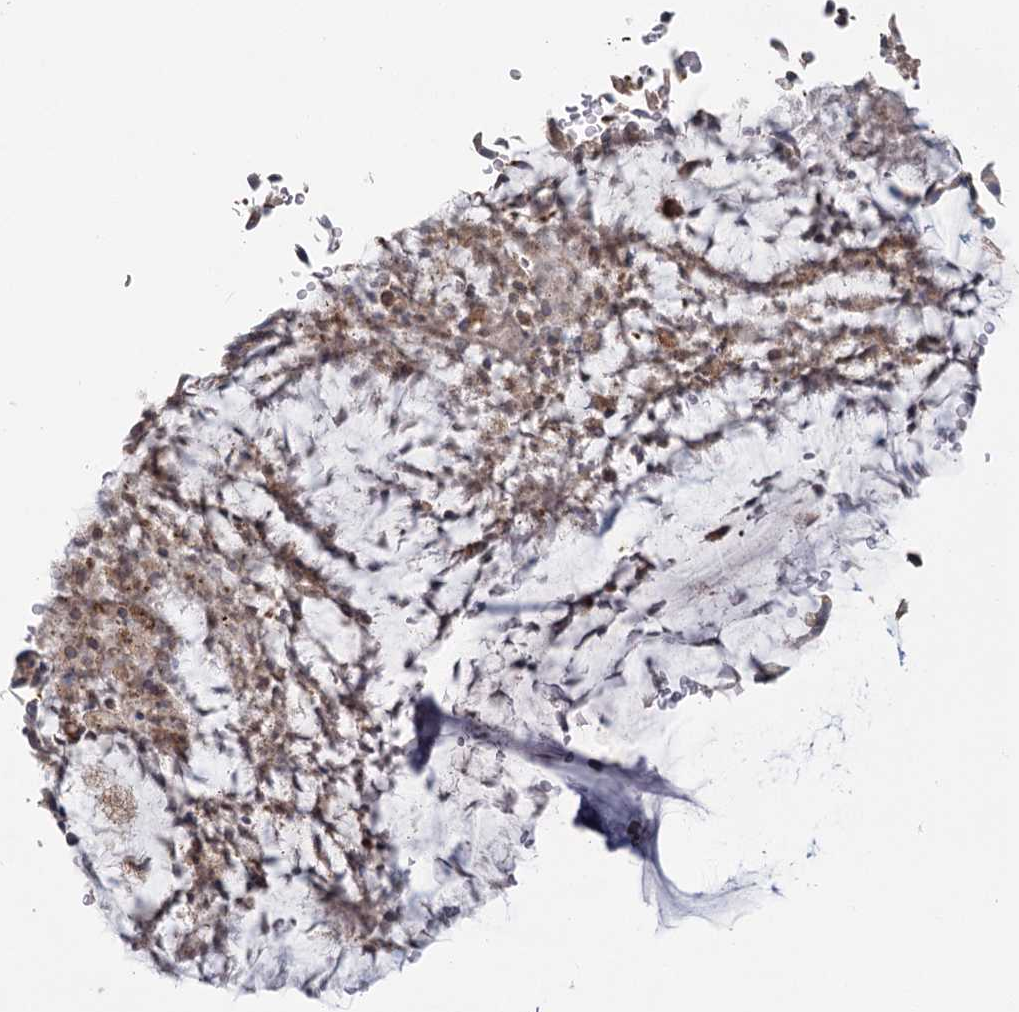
{"staining": {"intensity": "weak", "quantity": ">75%", "location": "cytoplasmic/membranous"}, "tissue": "bronchus", "cell_type": "Respiratory epithelial cells", "image_type": "normal", "snomed": [{"axis": "morphology", "description": "Normal tissue, NOS"}, {"axis": "topography", "description": "Cartilage tissue"}, {"axis": "topography", "description": "Bronchus"}], "caption": "Benign bronchus was stained to show a protein in brown. There is low levels of weak cytoplasmic/membranous positivity in approximately >75% of respiratory epithelial cells. The staining was performed using DAB, with brown indicating positive protein expression. Nuclei are stained blue with hematoxylin.", "gene": "LACTB", "patient": {"sex": "female", "age": 73}}